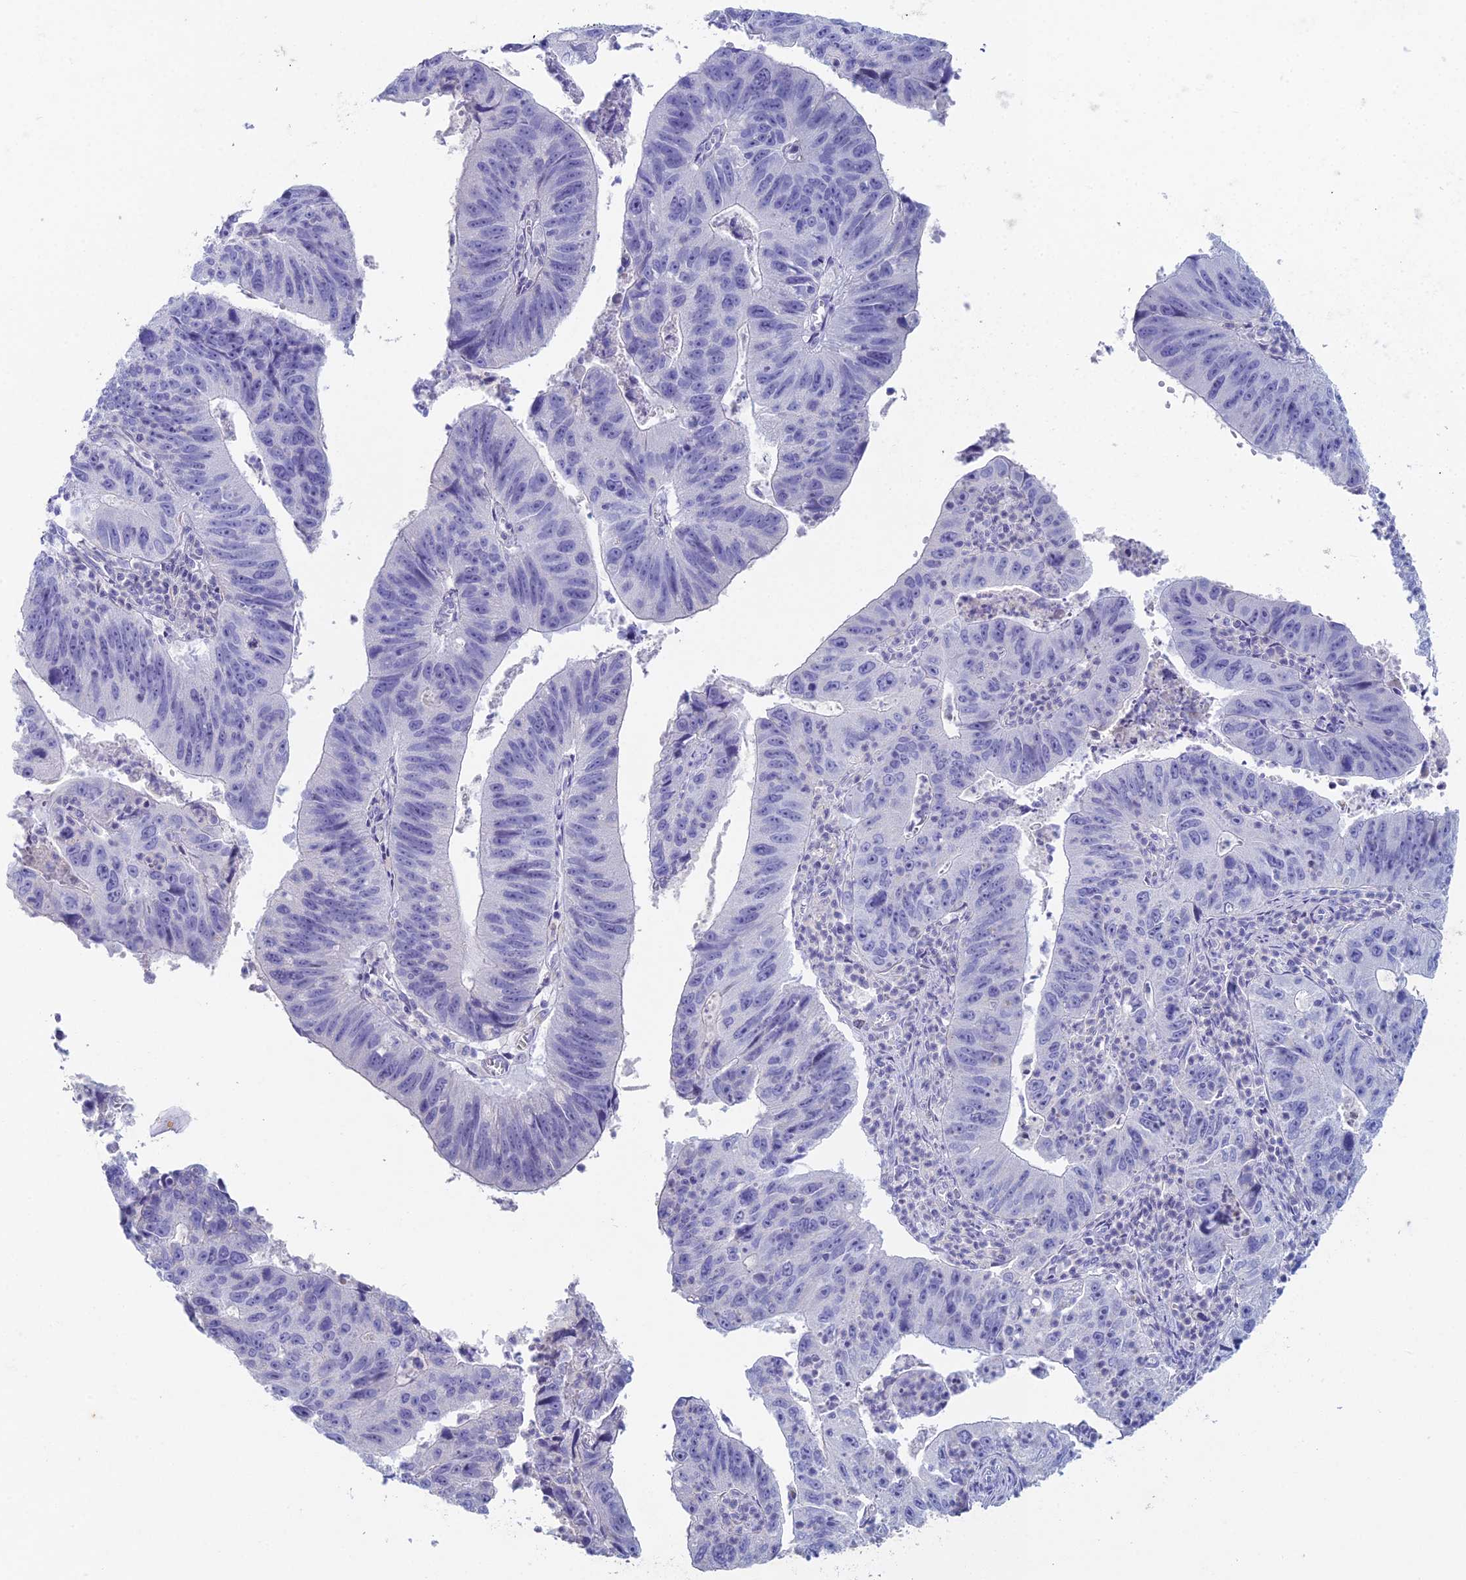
{"staining": {"intensity": "negative", "quantity": "none", "location": "none"}, "tissue": "stomach cancer", "cell_type": "Tumor cells", "image_type": "cancer", "snomed": [{"axis": "morphology", "description": "Adenocarcinoma, NOS"}, {"axis": "topography", "description": "Stomach"}], "caption": "A photomicrograph of stomach cancer stained for a protein exhibits no brown staining in tumor cells.", "gene": "NCAM1", "patient": {"sex": "male", "age": 59}}